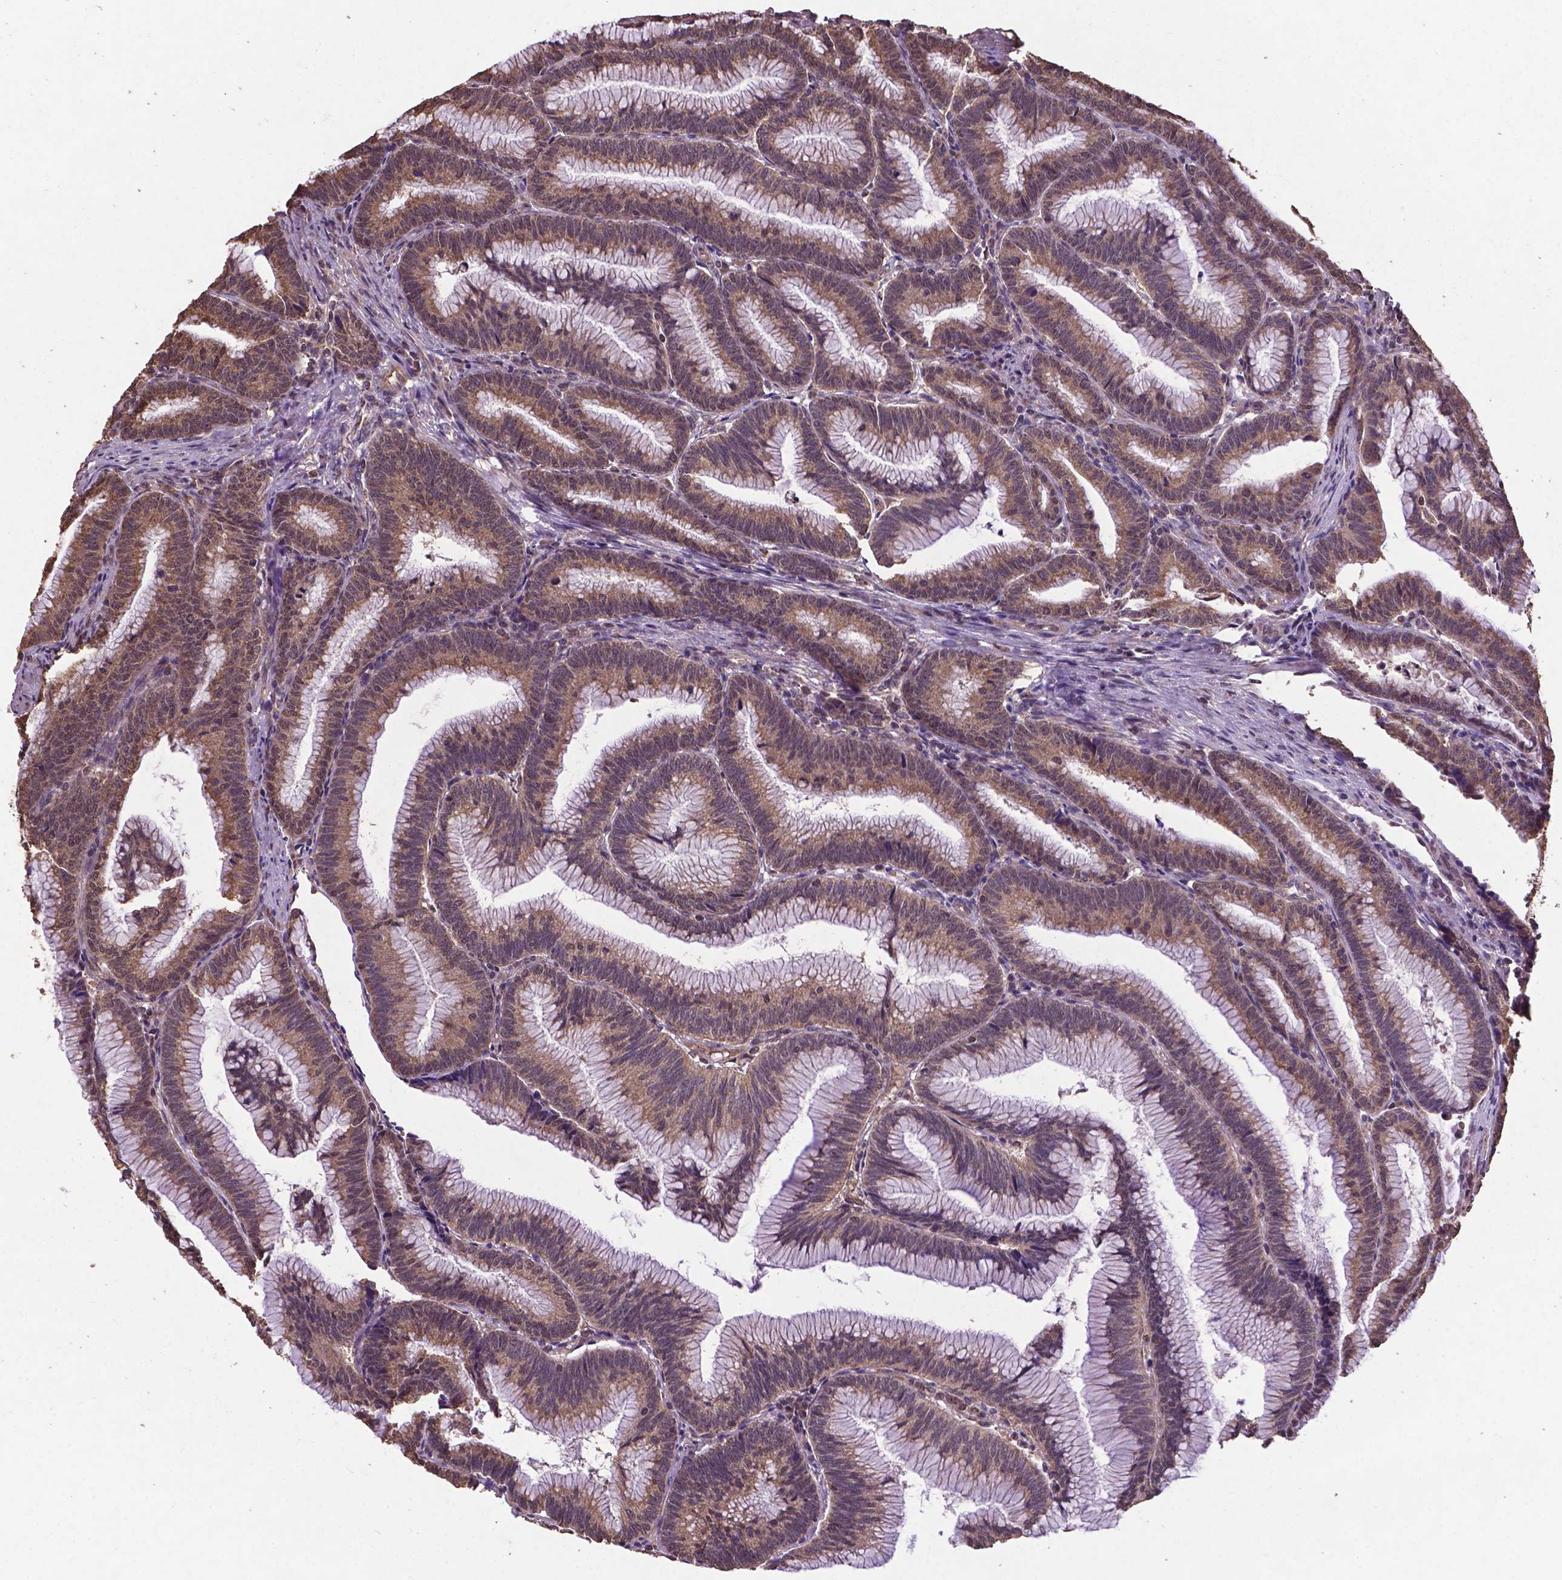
{"staining": {"intensity": "moderate", "quantity": ">75%", "location": "cytoplasmic/membranous,nuclear"}, "tissue": "colorectal cancer", "cell_type": "Tumor cells", "image_type": "cancer", "snomed": [{"axis": "morphology", "description": "Adenocarcinoma, NOS"}, {"axis": "topography", "description": "Colon"}], "caption": "Human colorectal adenocarcinoma stained with a protein marker exhibits moderate staining in tumor cells.", "gene": "DCAF1", "patient": {"sex": "female", "age": 78}}